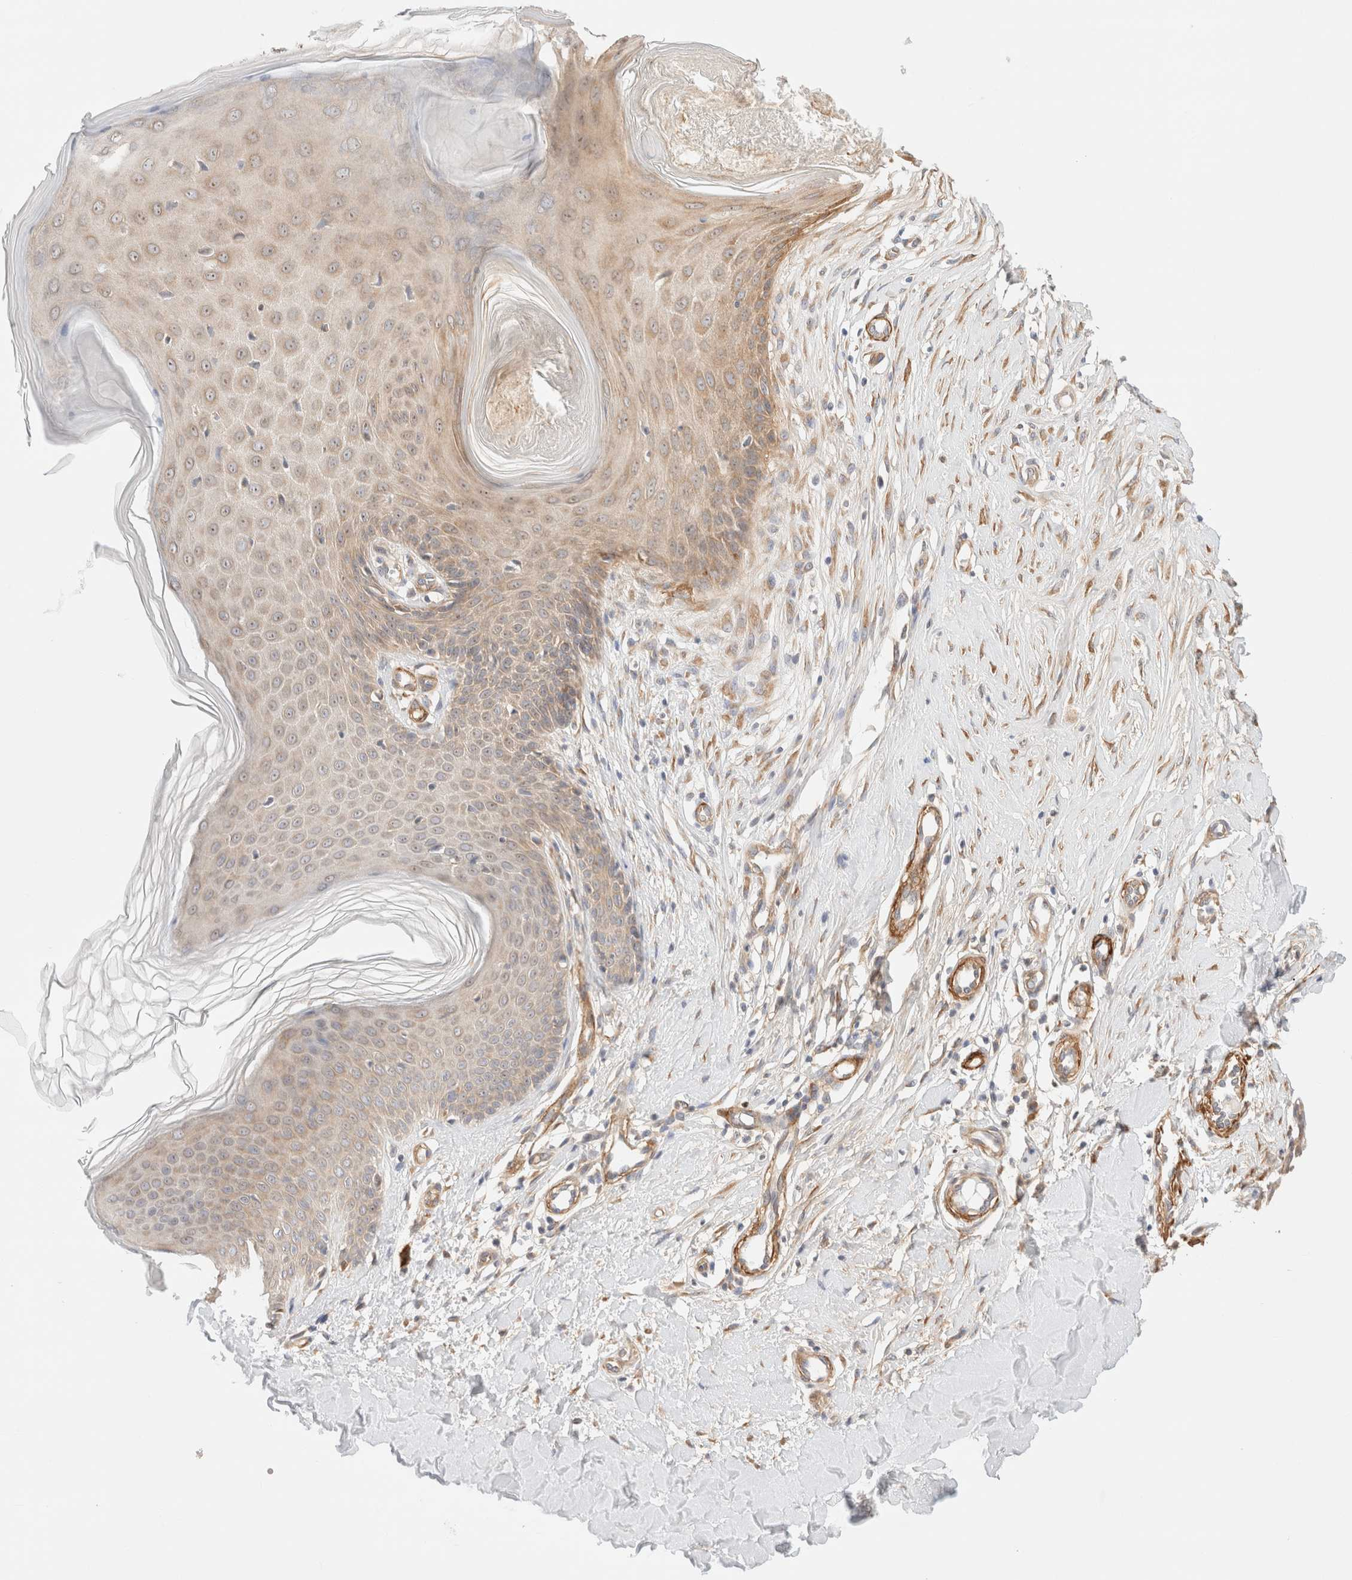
{"staining": {"intensity": "moderate", "quantity": ">75%", "location": "cytoplasmic/membranous"}, "tissue": "skin", "cell_type": "Fibroblasts", "image_type": "normal", "snomed": [{"axis": "morphology", "description": "Normal tissue, NOS"}, {"axis": "topography", "description": "Skin"}], "caption": "Immunohistochemical staining of benign skin displays >75% levels of moderate cytoplasmic/membranous protein positivity in approximately >75% of fibroblasts.", "gene": "RRP15", "patient": {"sex": "male", "age": 41}}